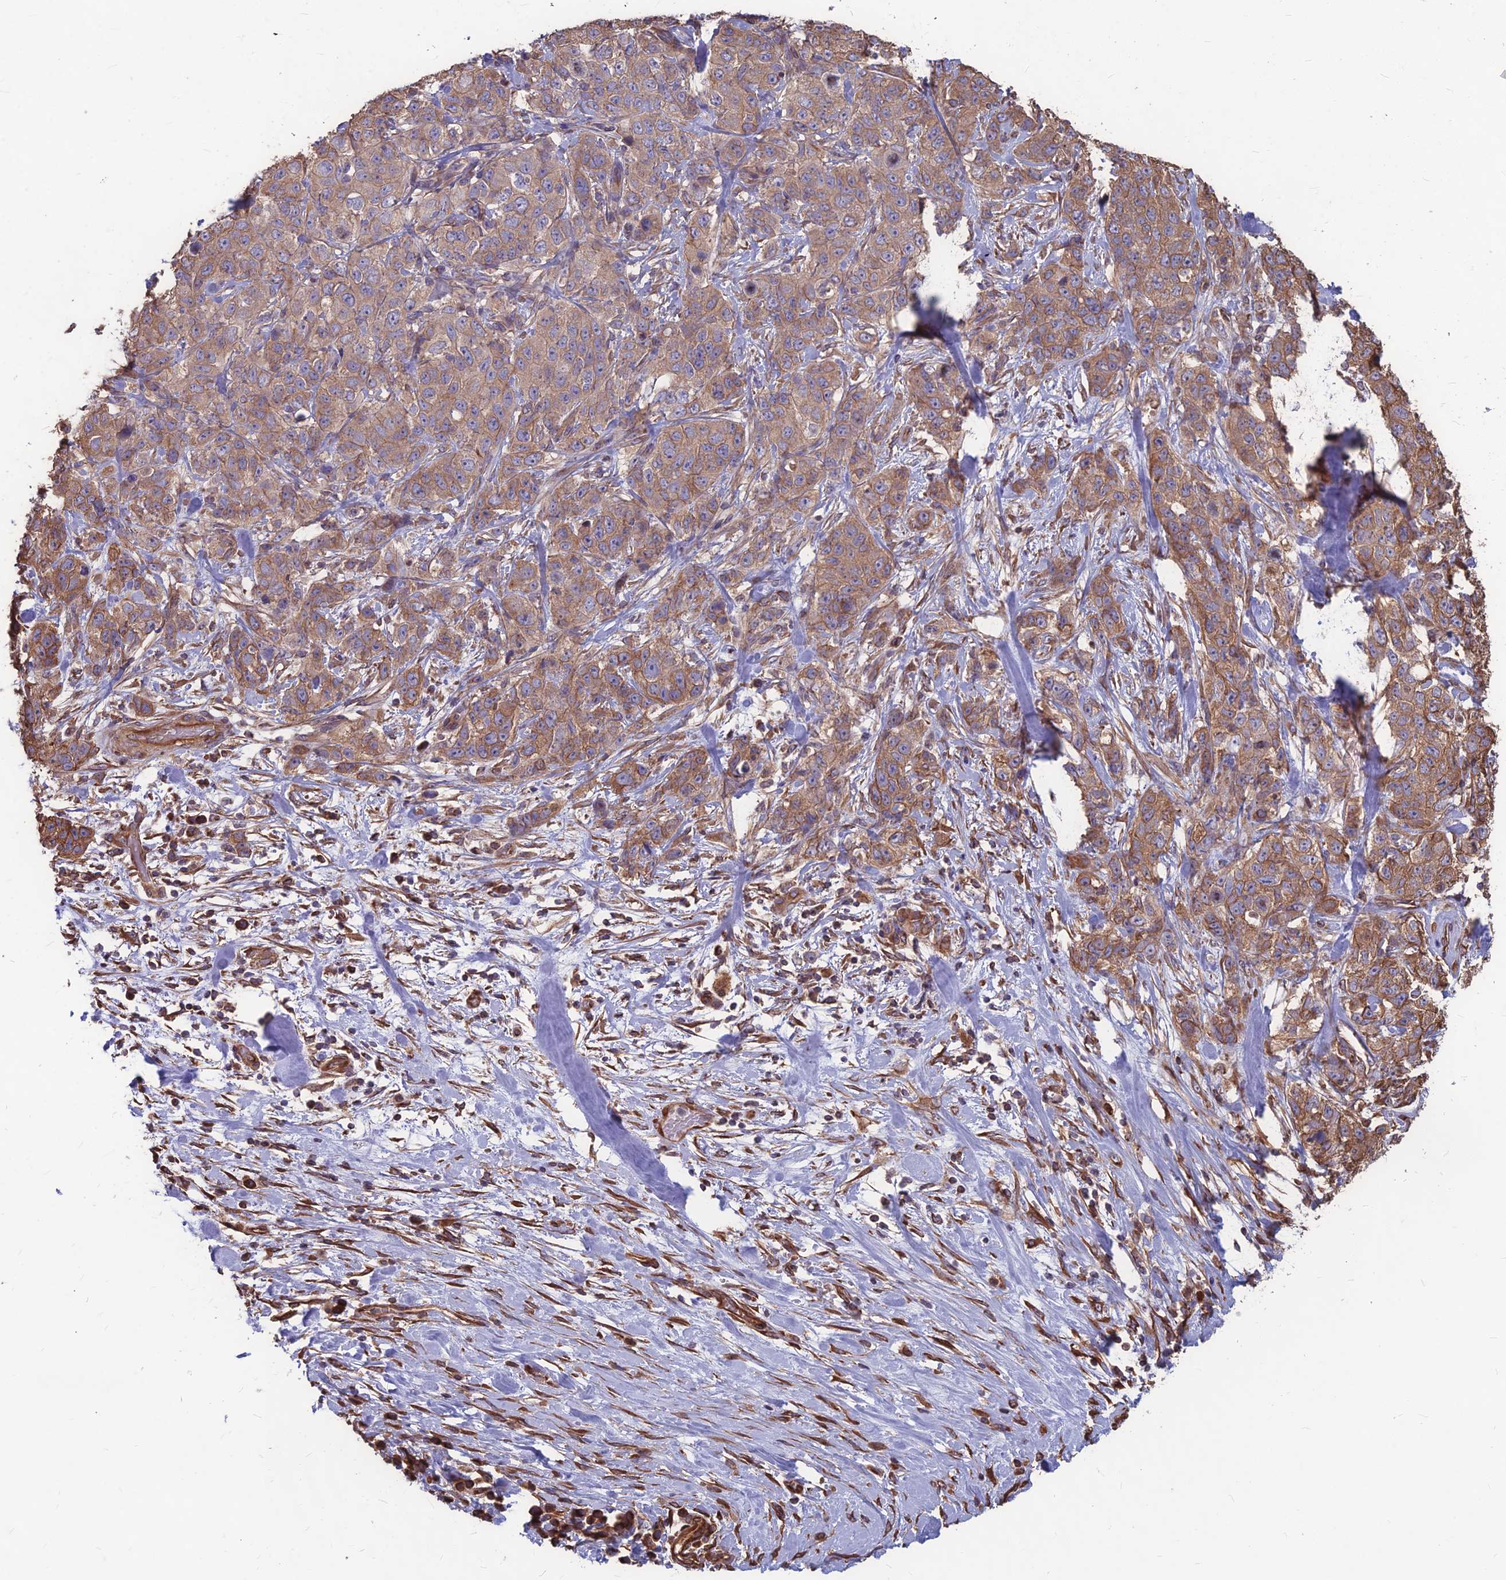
{"staining": {"intensity": "moderate", "quantity": ">75%", "location": "cytoplasmic/membranous"}, "tissue": "stomach cancer", "cell_type": "Tumor cells", "image_type": "cancer", "snomed": [{"axis": "morphology", "description": "Adenocarcinoma, NOS"}, {"axis": "topography", "description": "Stomach"}], "caption": "Immunohistochemistry (IHC) photomicrograph of human stomach cancer (adenocarcinoma) stained for a protein (brown), which shows medium levels of moderate cytoplasmic/membranous staining in about >75% of tumor cells.", "gene": "LSM6", "patient": {"sex": "male", "age": 48}}